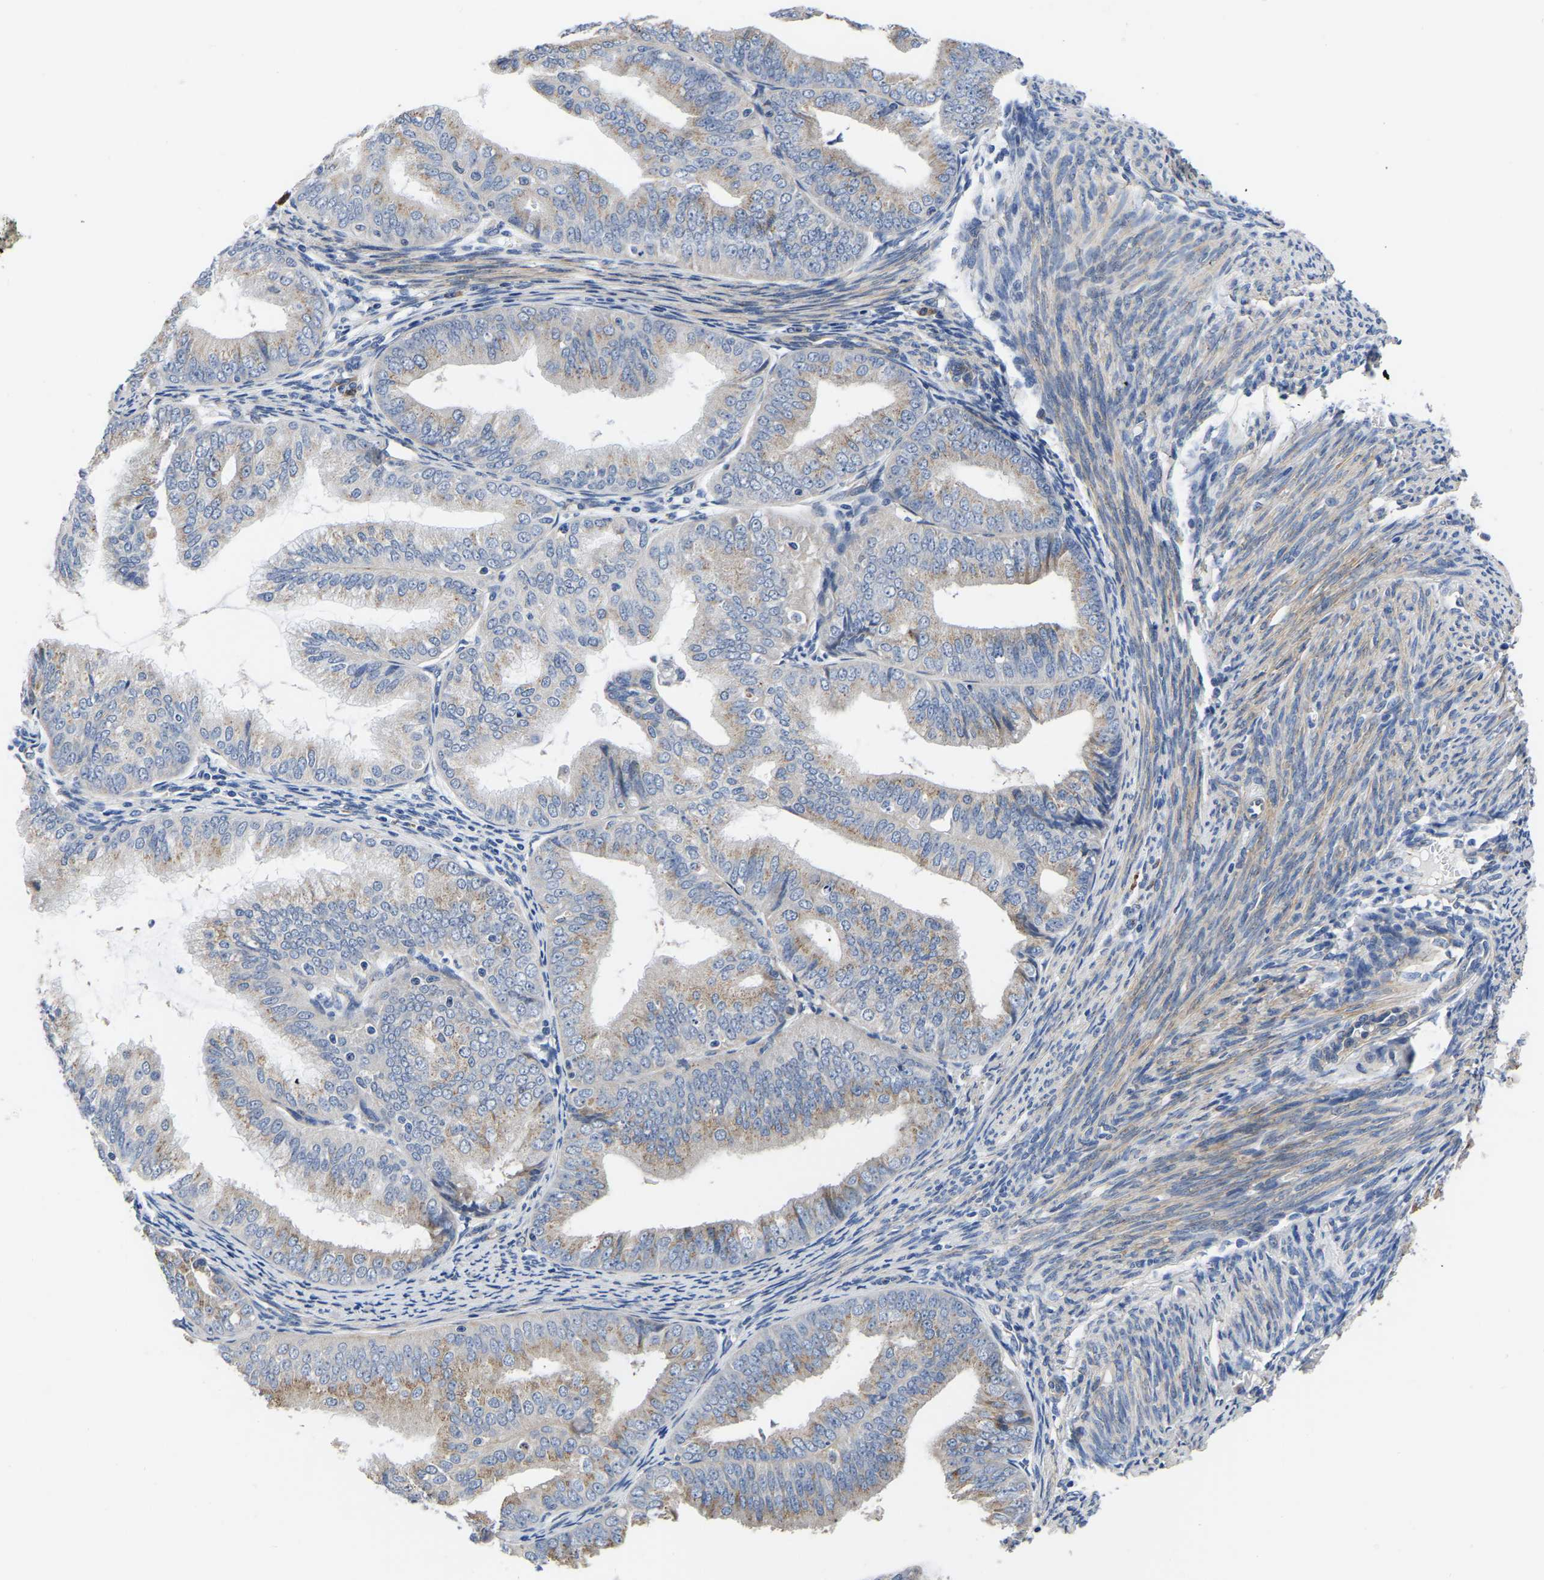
{"staining": {"intensity": "weak", "quantity": ">75%", "location": "cytoplasmic/membranous"}, "tissue": "endometrial cancer", "cell_type": "Tumor cells", "image_type": "cancer", "snomed": [{"axis": "morphology", "description": "Adenocarcinoma, NOS"}, {"axis": "topography", "description": "Endometrium"}], "caption": "The immunohistochemical stain highlights weak cytoplasmic/membranous positivity in tumor cells of endometrial adenocarcinoma tissue.", "gene": "PDLIM7", "patient": {"sex": "female", "age": 63}}